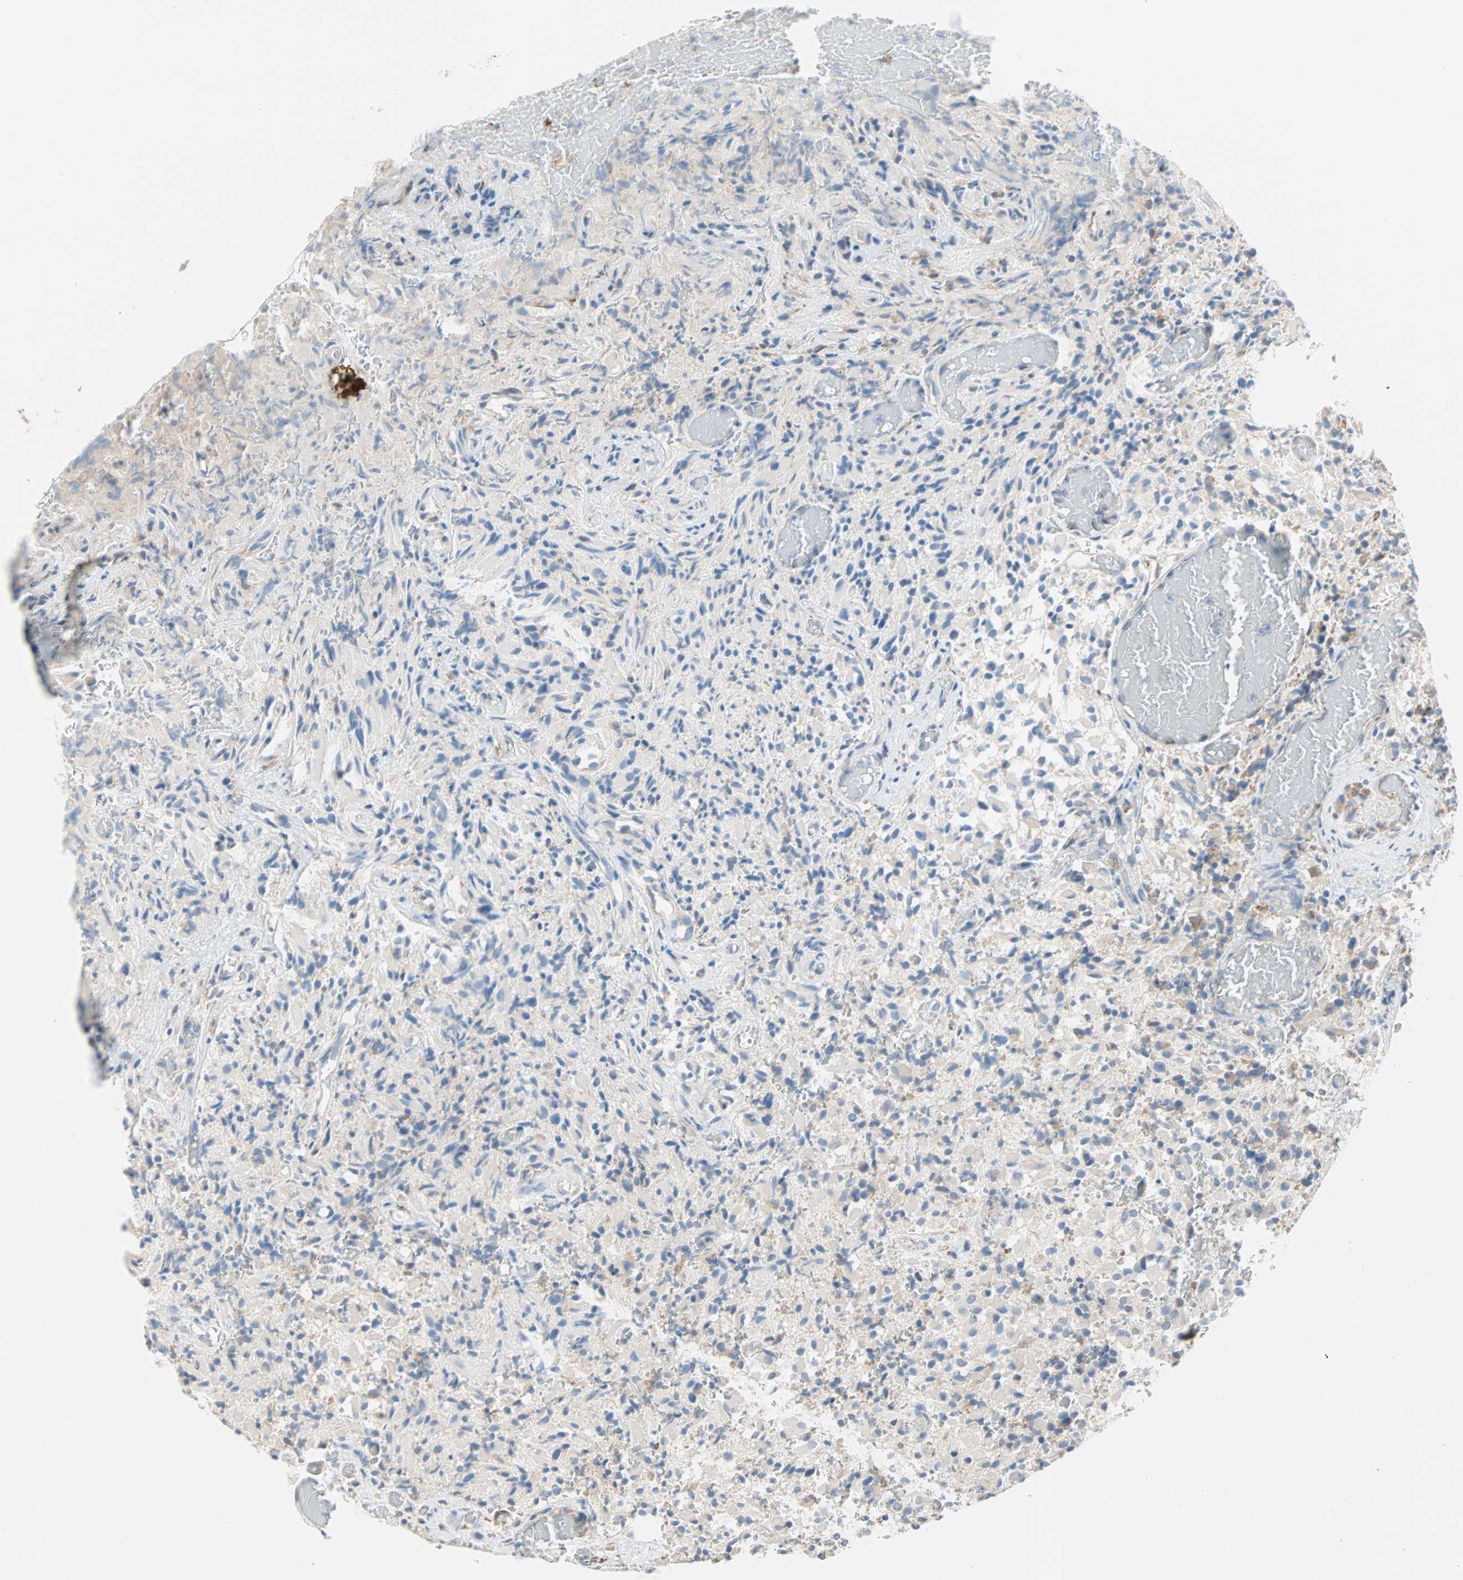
{"staining": {"intensity": "weak", "quantity": ">75%", "location": "cytoplasmic/membranous"}, "tissue": "glioma", "cell_type": "Tumor cells", "image_type": "cancer", "snomed": [{"axis": "morphology", "description": "Glioma, malignant, High grade"}, {"axis": "topography", "description": "Brain"}], "caption": "IHC of human glioma shows low levels of weak cytoplasmic/membranous expression in approximately >75% of tumor cells.", "gene": "PLCXD1", "patient": {"sex": "male", "age": 71}}